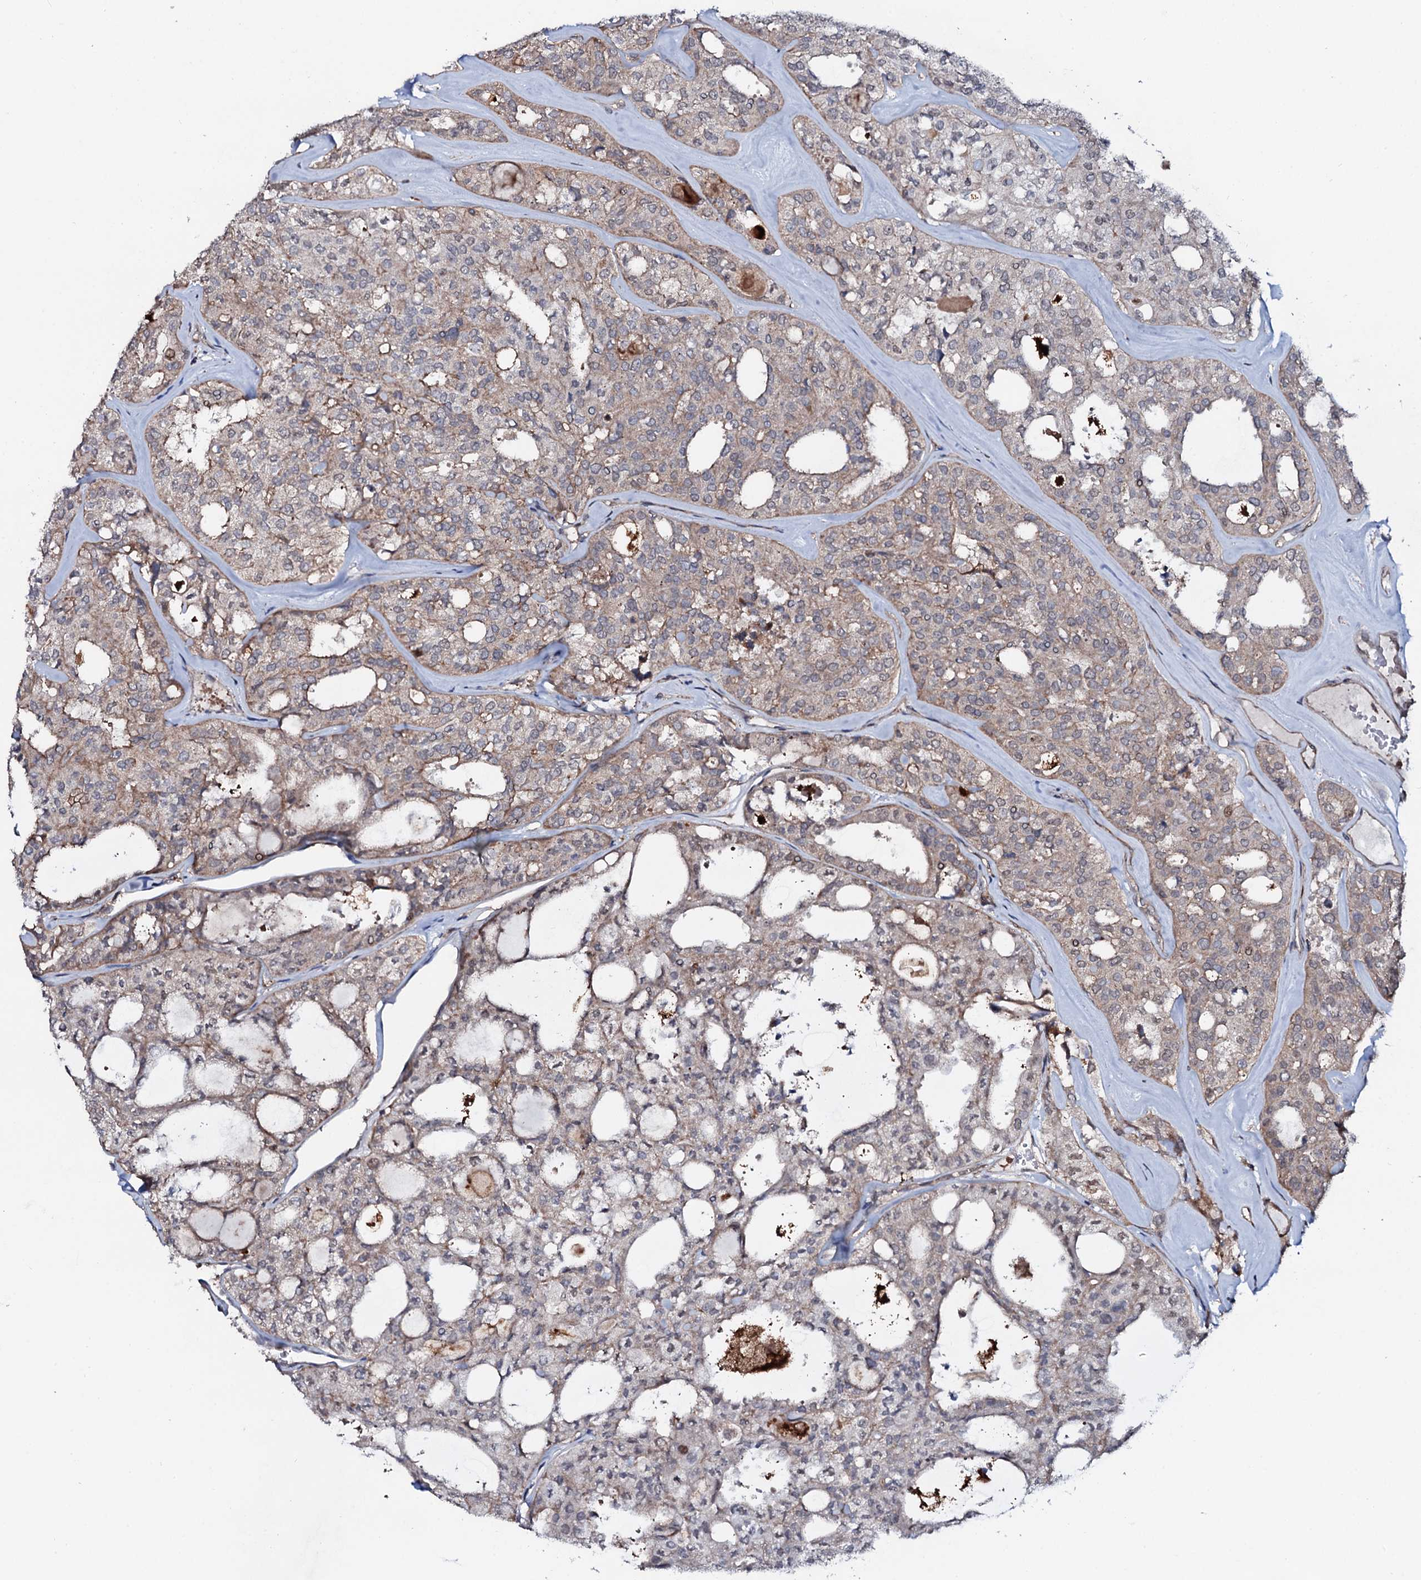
{"staining": {"intensity": "weak", "quantity": "25%-75%", "location": "cytoplasmic/membranous"}, "tissue": "thyroid cancer", "cell_type": "Tumor cells", "image_type": "cancer", "snomed": [{"axis": "morphology", "description": "Follicular adenoma carcinoma, NOS"}, {"axis": "topography", "description": "Thyroid gland"}], "caption": "Immunohistochemical staining of thyroid cancer exhibits low levels of weak cytoplasmic/membranous protein staining in about 25%-75% of tumor cells.", "gene": "COG6", "patient": {"sex": "male", "age": 75}}